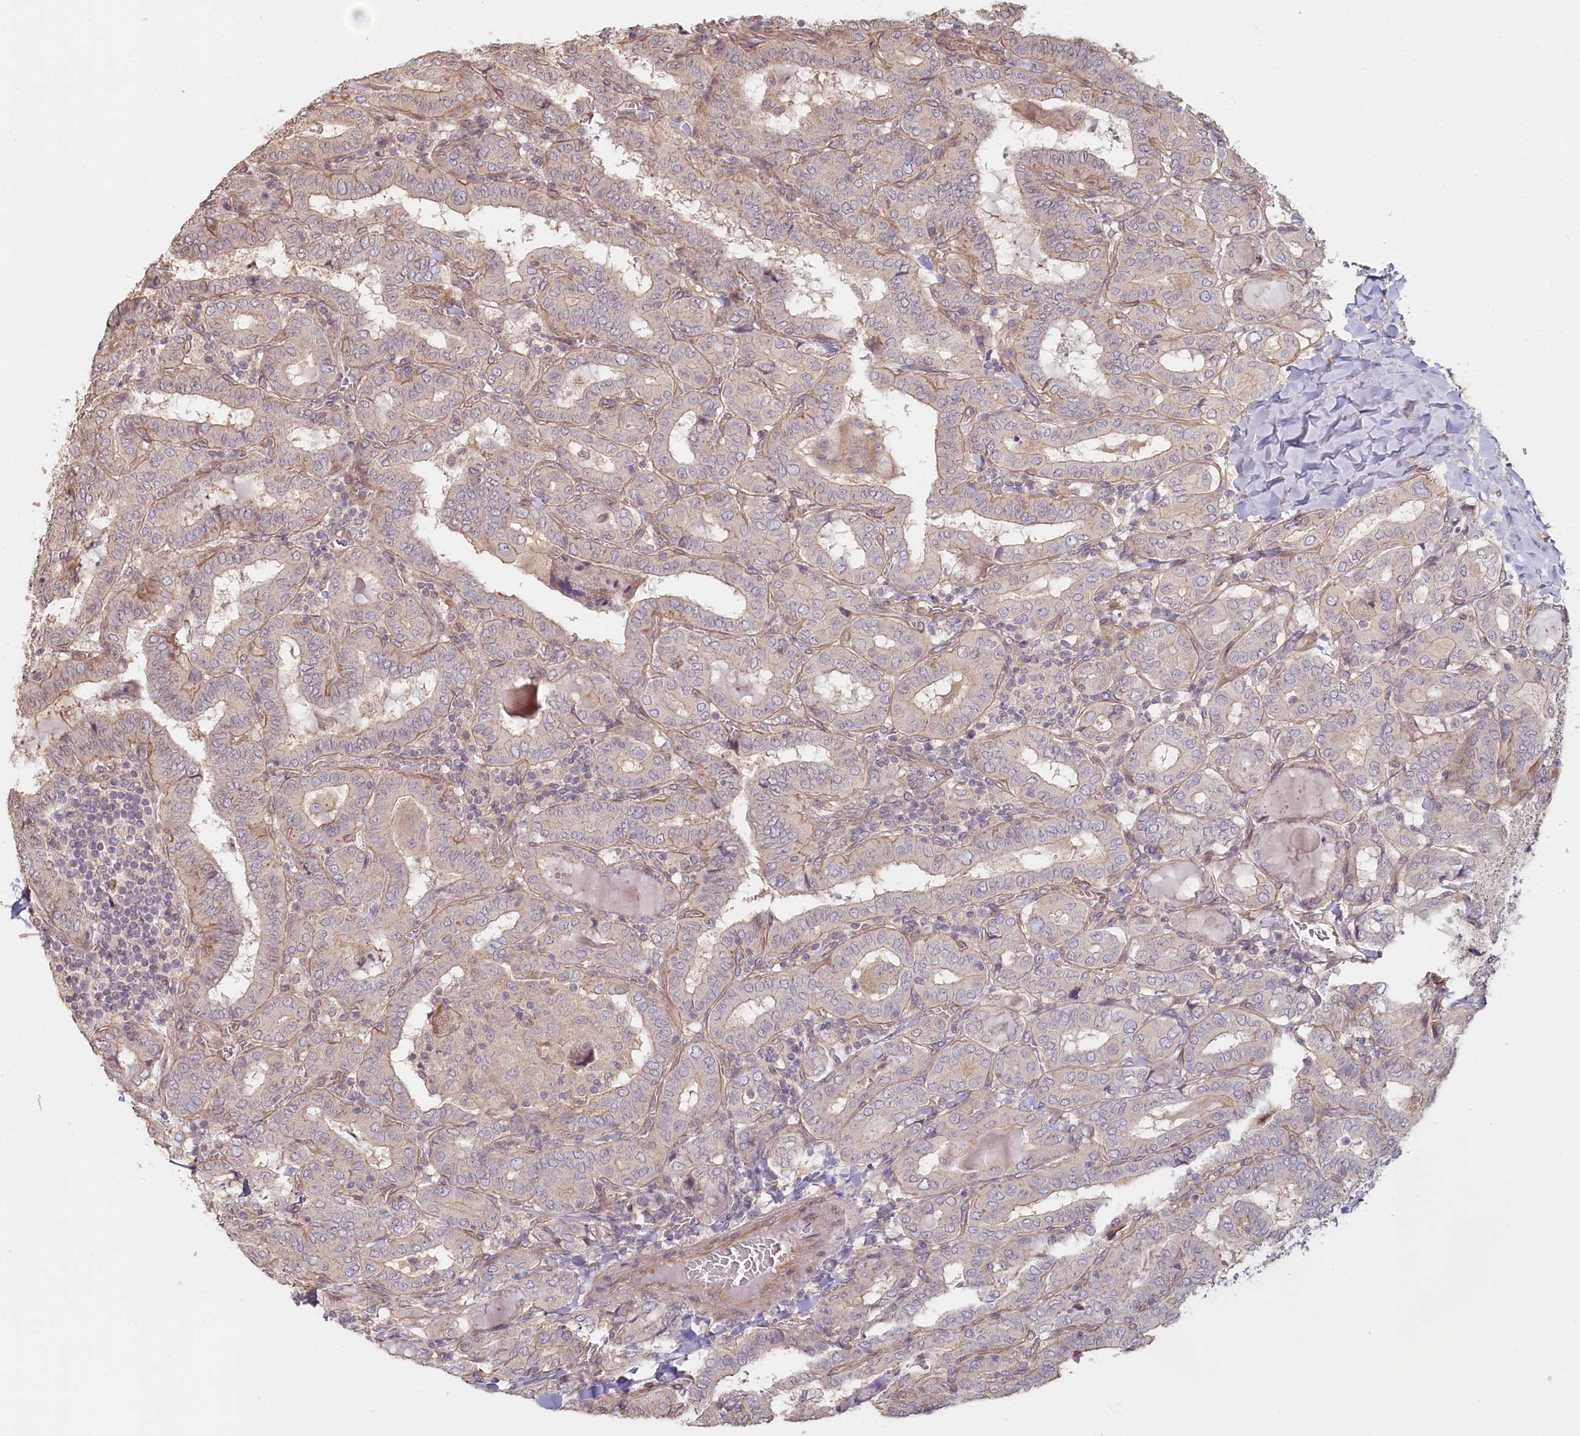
{"staining": {"intensity": "negative", "quantity": "none", "location": "none"}, "tissue": "thyroid cancer", "cell_type": "Tumor cells", "image_type": "cancer", "snomed": [{"axis": "morphology", "description": "Papillary adenocarcinoma, NOS"}, {"axis": "topography", "description": "Thyroid gland"}], "caption": "The immunohistochemistry (IHC) micrograph has no significant positivity in tumor cells of thyroid cancer (papillary adenocarcinoma) tissue.", "gene": "TCHP", "patient": {"sex": "female", "age": 72}}